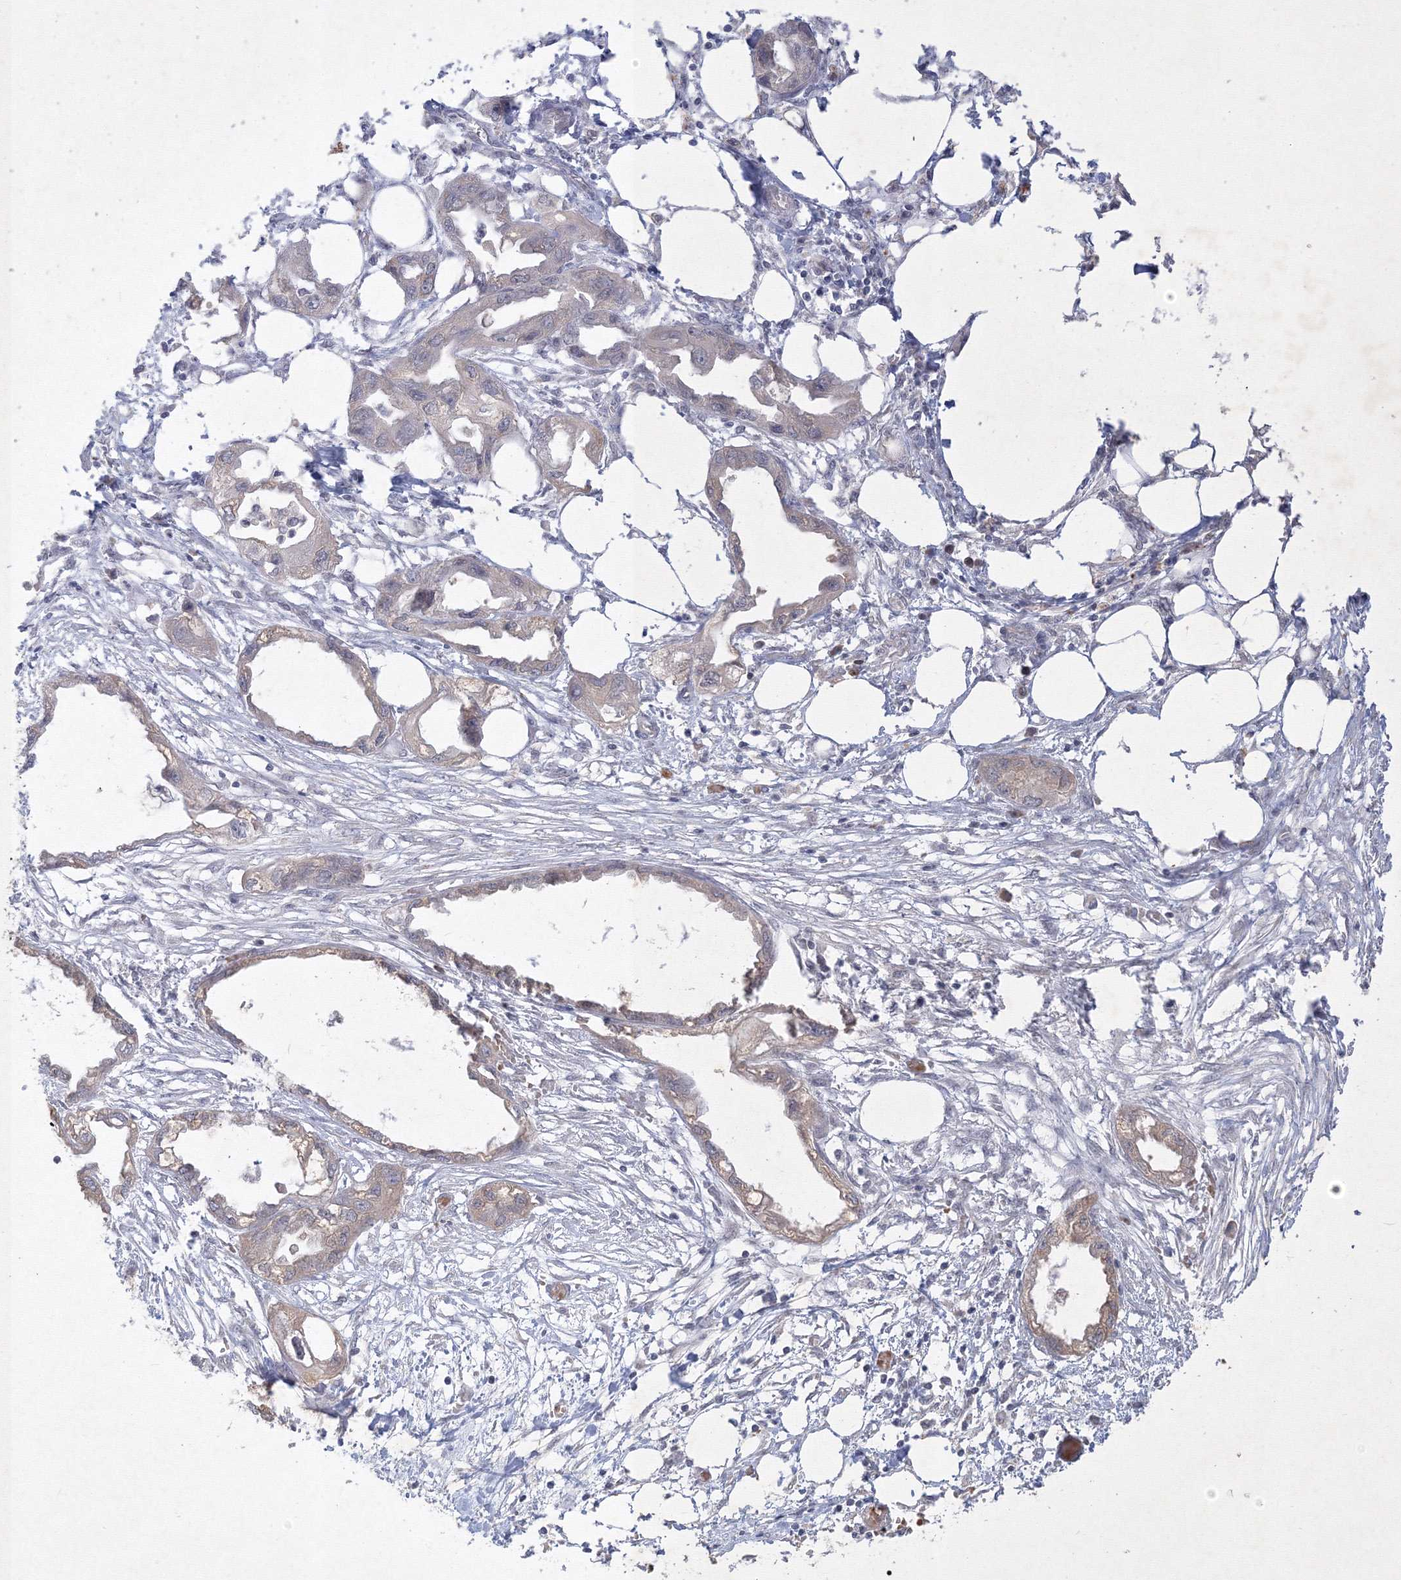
{"staining": {"intensity": "weak", "quantity": "25%-75%", "location": "cytoplasmic/membranous"}, "tissue": "endometrial cancer", "cell_type": "Tumor cells", "image_type": "cancer", "snomed": [{"axis": "morphology", "description": "Adenocarcinoma, NOS"}, {"axis": "morphology", "description": "Adenocarcinoma, metastatic, NOS"}, {"axis": "topography", "description": "Adipose tissue"}, {"axis": "topography", "description": "Endometrium"}], "caption": "The micrograph demonstrates immunohistochemical staining of endometrial cancer. There is weak cytoplasmic/membranous positivity is identified in about 25%-75% of tumor cells.", "gene": "NXPE3", "patient": {"sex": "female", "age": 67}}